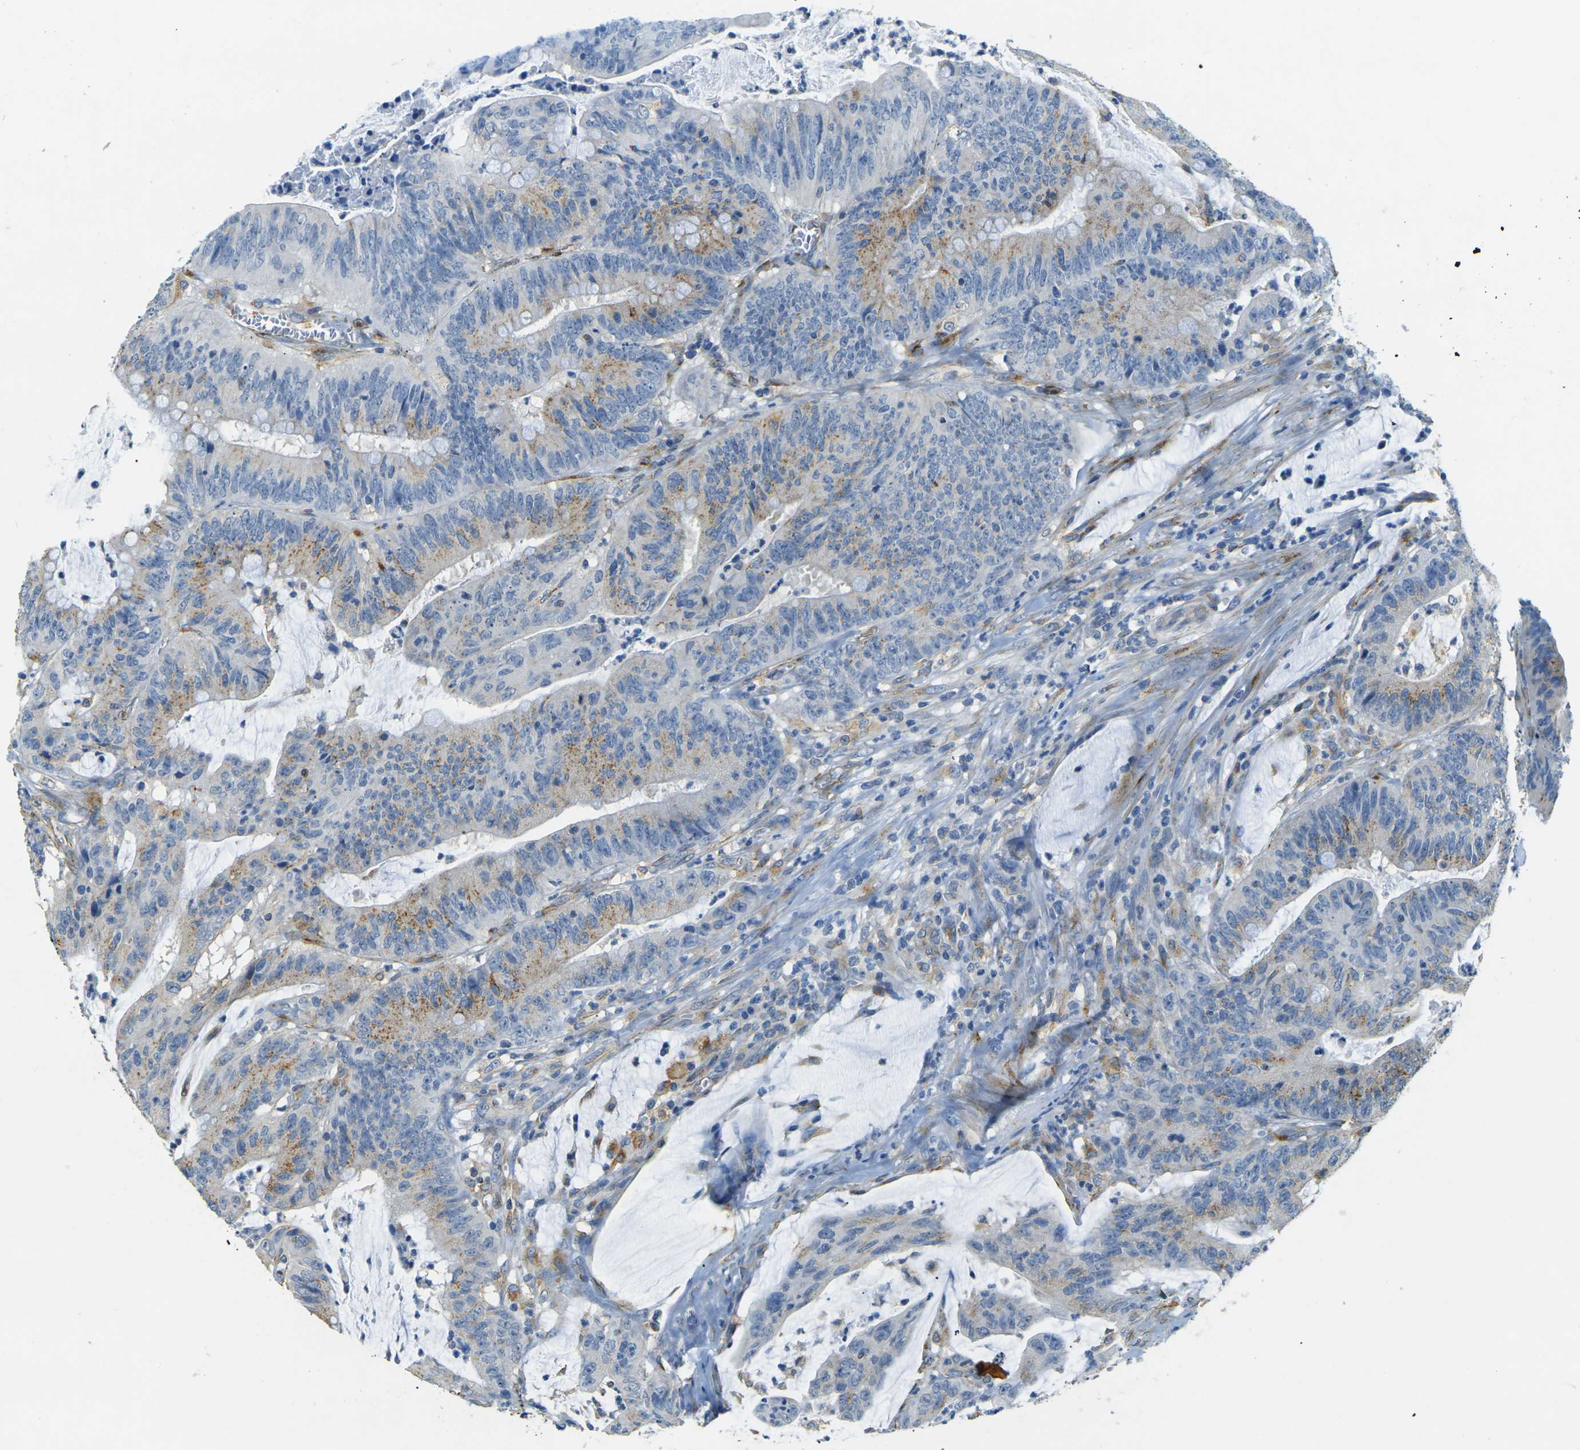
{"staining": {"intensity": "weak", "quantity": "25%-75%", "location": "cytoplasmic/membranous"}, "tissue": "colorectal cancer", "cell_type": "Tumor cells", "image_type": "cancer", "snomed": [{"axis": "morphology", "description": "Adenocarcinoma, NOS"}, {"axis": "topography", "description": "Colon"}], "caption": "Immunohistochemistry (IHC) photomicrograph of colorectal cancer stained for a protein (brown), which exhibits low levels of weak cytoplasmic/membranous expression in approximately 25%-75% of tumor cells.", "gene": "SORT1", "patient": {"sex": "male", "age": 45}}